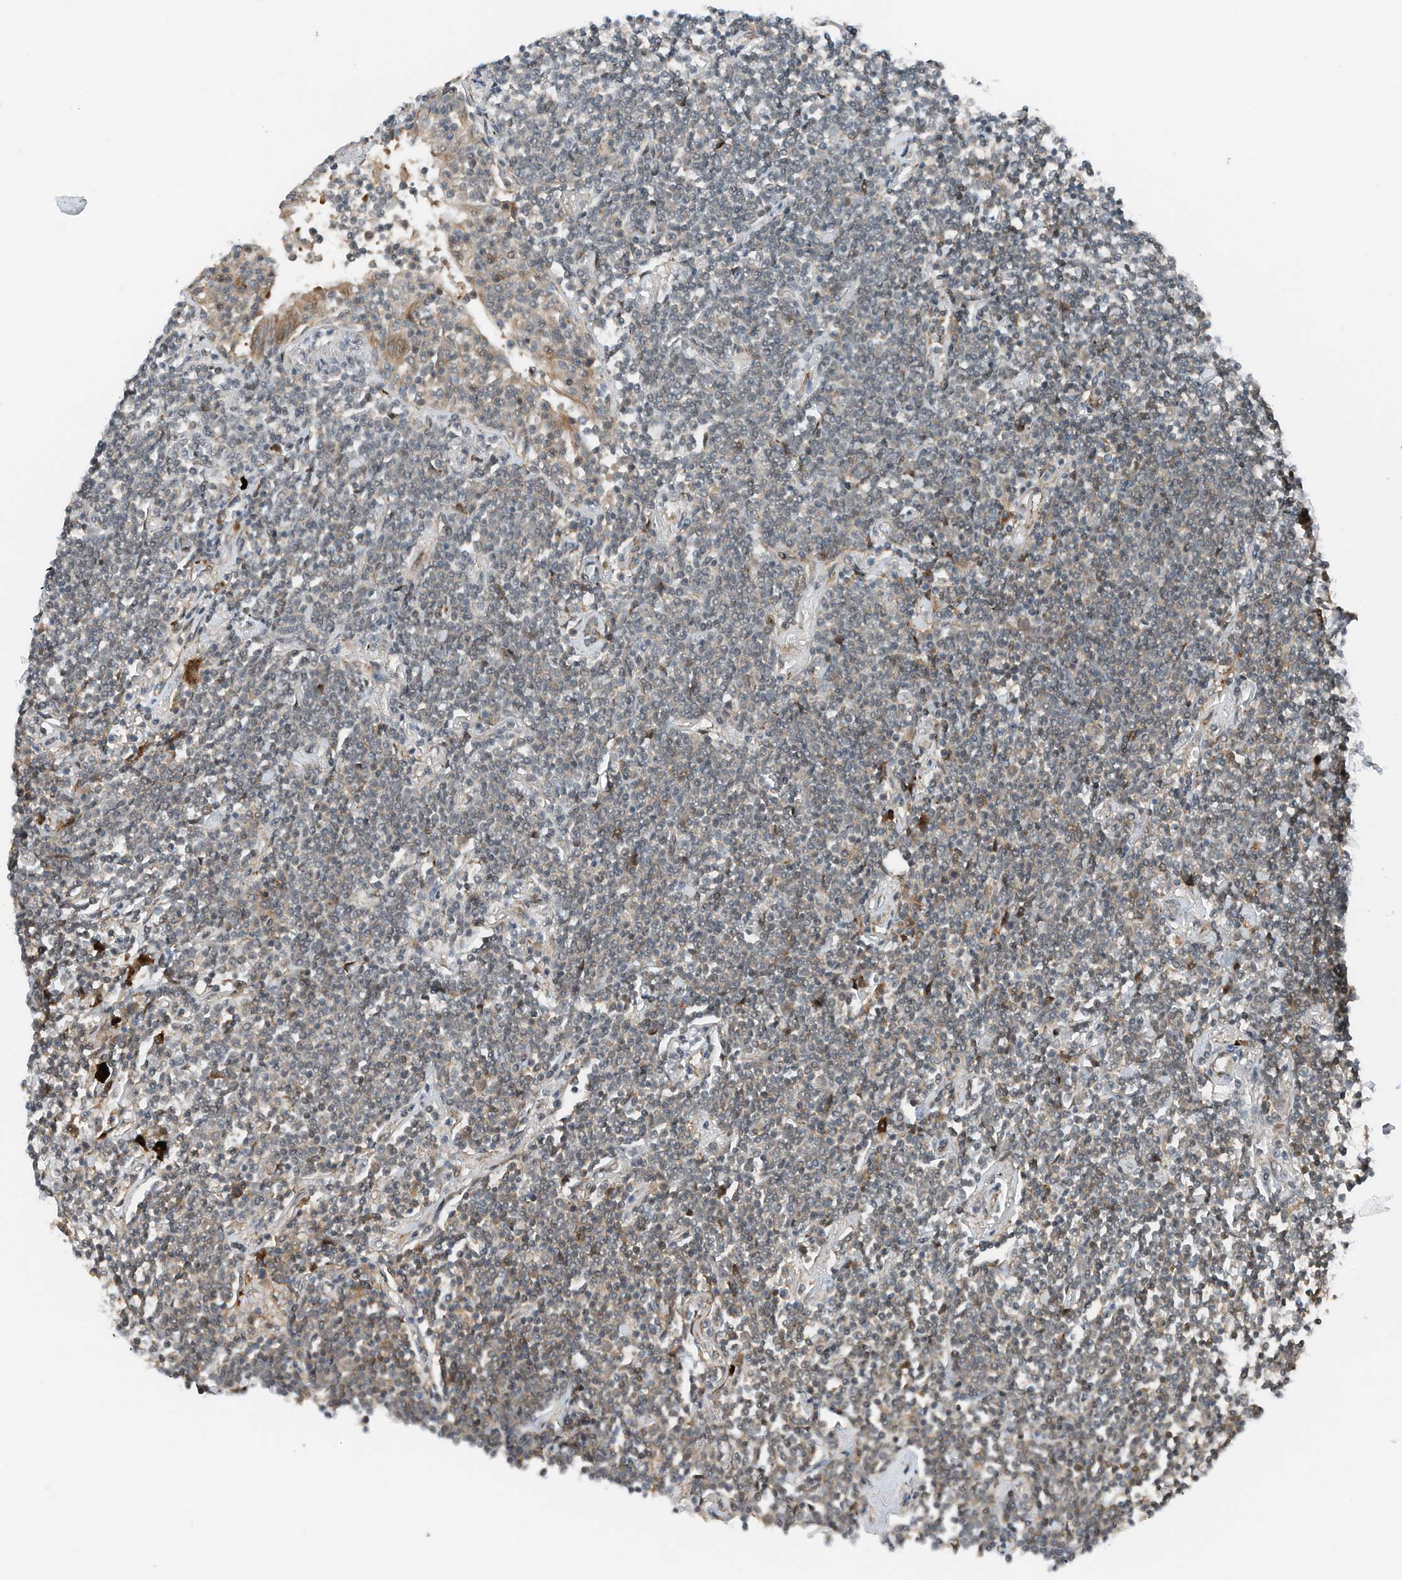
{"staining": {"intensity": "weak", "quantity": "25%-75%", "location": "cytoplasmic/membranous"}, "tissue": "lymphoma", "cell_type": "Tumor cells", "image_type": "cancer", "snomed": [{"axis": "morphology", "description": "Malignant lymphoma, non-Hodgkin's type, Low grade"}, {"axis": "topography", "description": "Lung"}], "caption": "Malignant lymphoma, non-Hodgkin's type (low-grade) stained for a protein (brown) shows weak cytoplasmic/membranous positive expression in approximately 25%-75% of tumor cells.", "gene": "RMND1", "patient": {"sex": "female", "age": 71}}